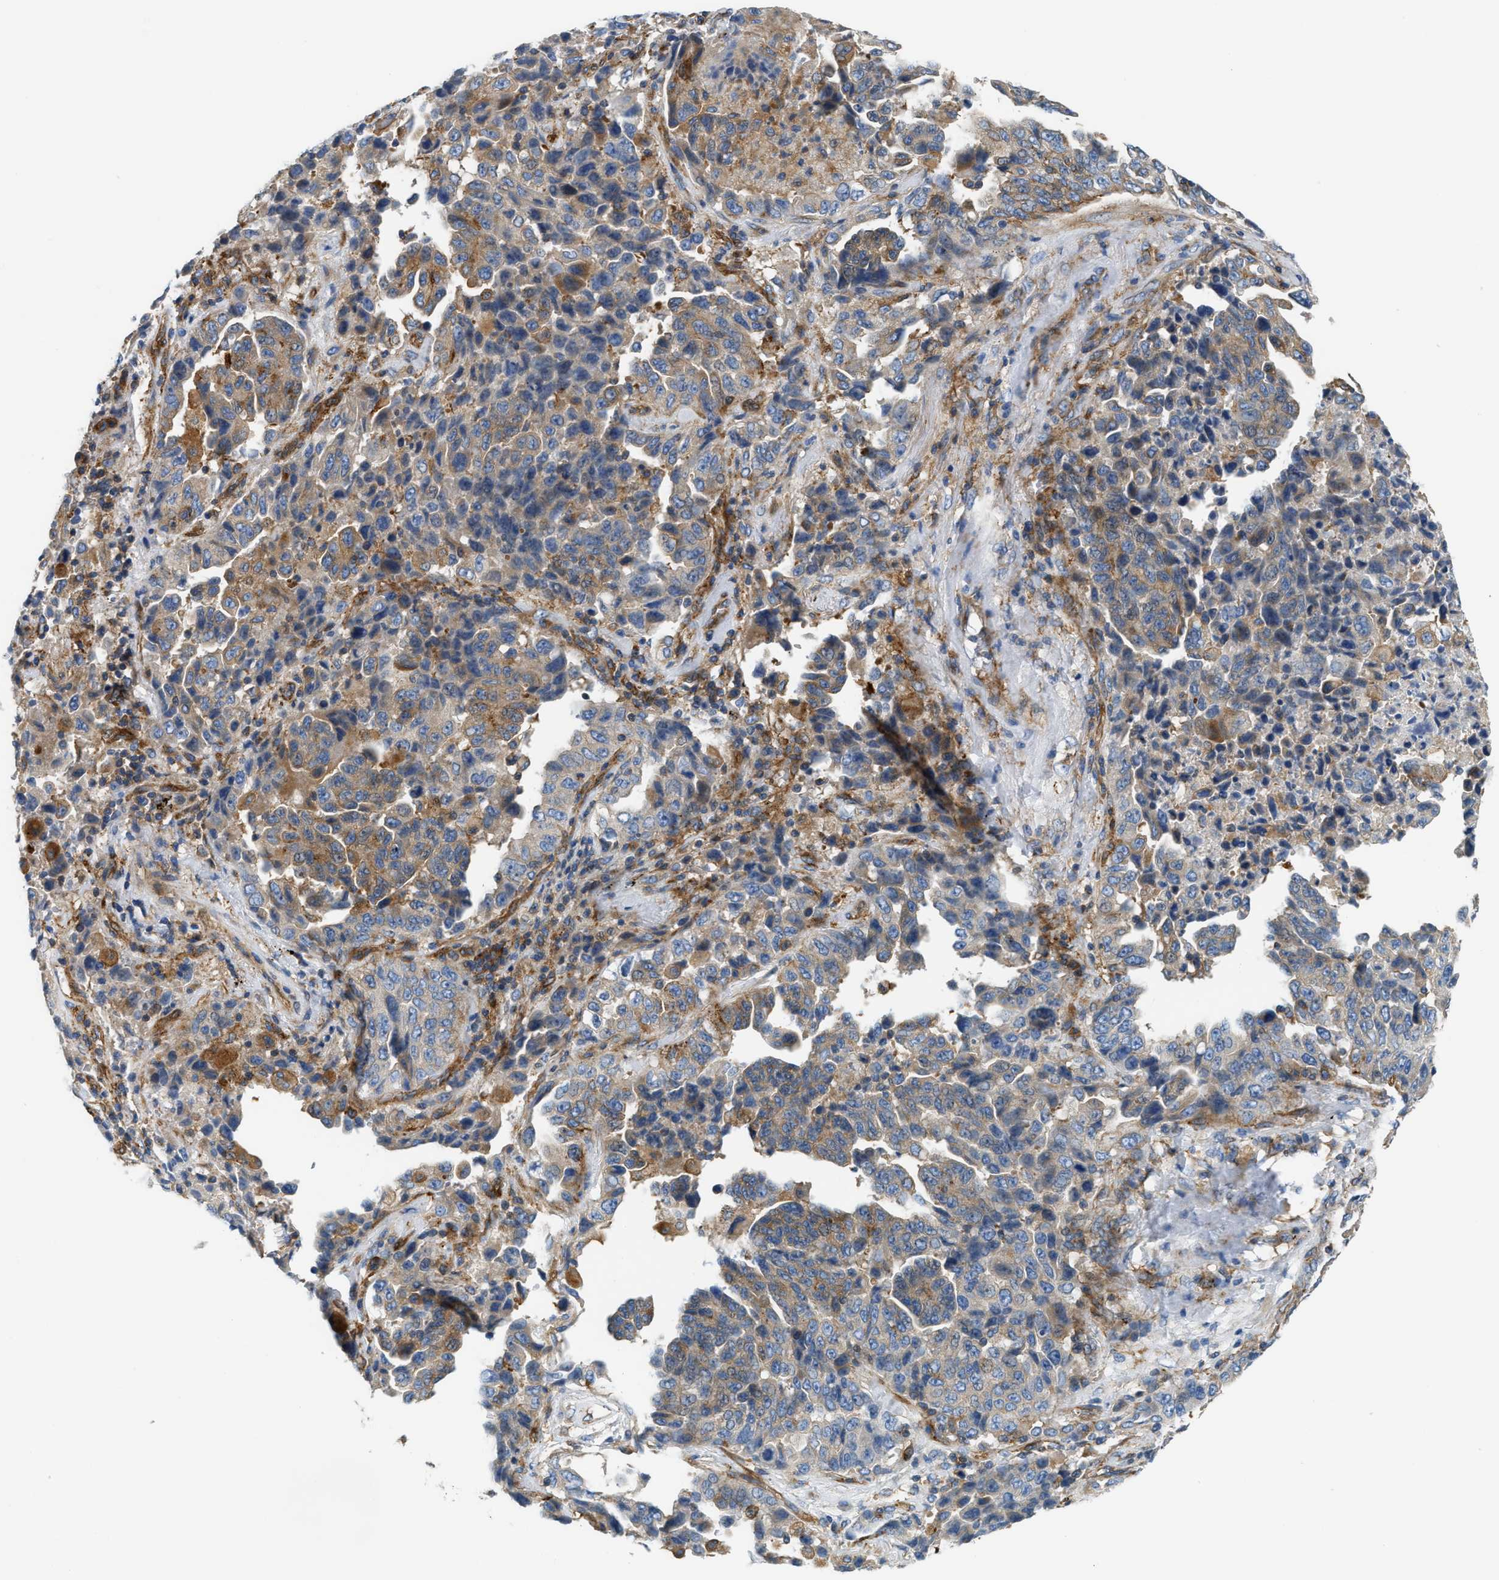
{"staining": {"intensity": "weak", "quantity": "25%-75%", "location": "cytoplasmic/membranous"}, "tissue": "lung cancer", "cell_type": "Tumor cells", "image_type": "cancer", "snomed": [{"axis": "morphology", "description": "Adenocarcinoma, NOS"}, {"axis": "topography", "description": "Lung"}], "caption": "Protein expression analysis of lung cancer shows weak cytoplasmic/membranous positivity in approximately 25%-75% of tumor cells.", "gene": "NSUN7", "patient": {"sex": "female", "age": 51}}